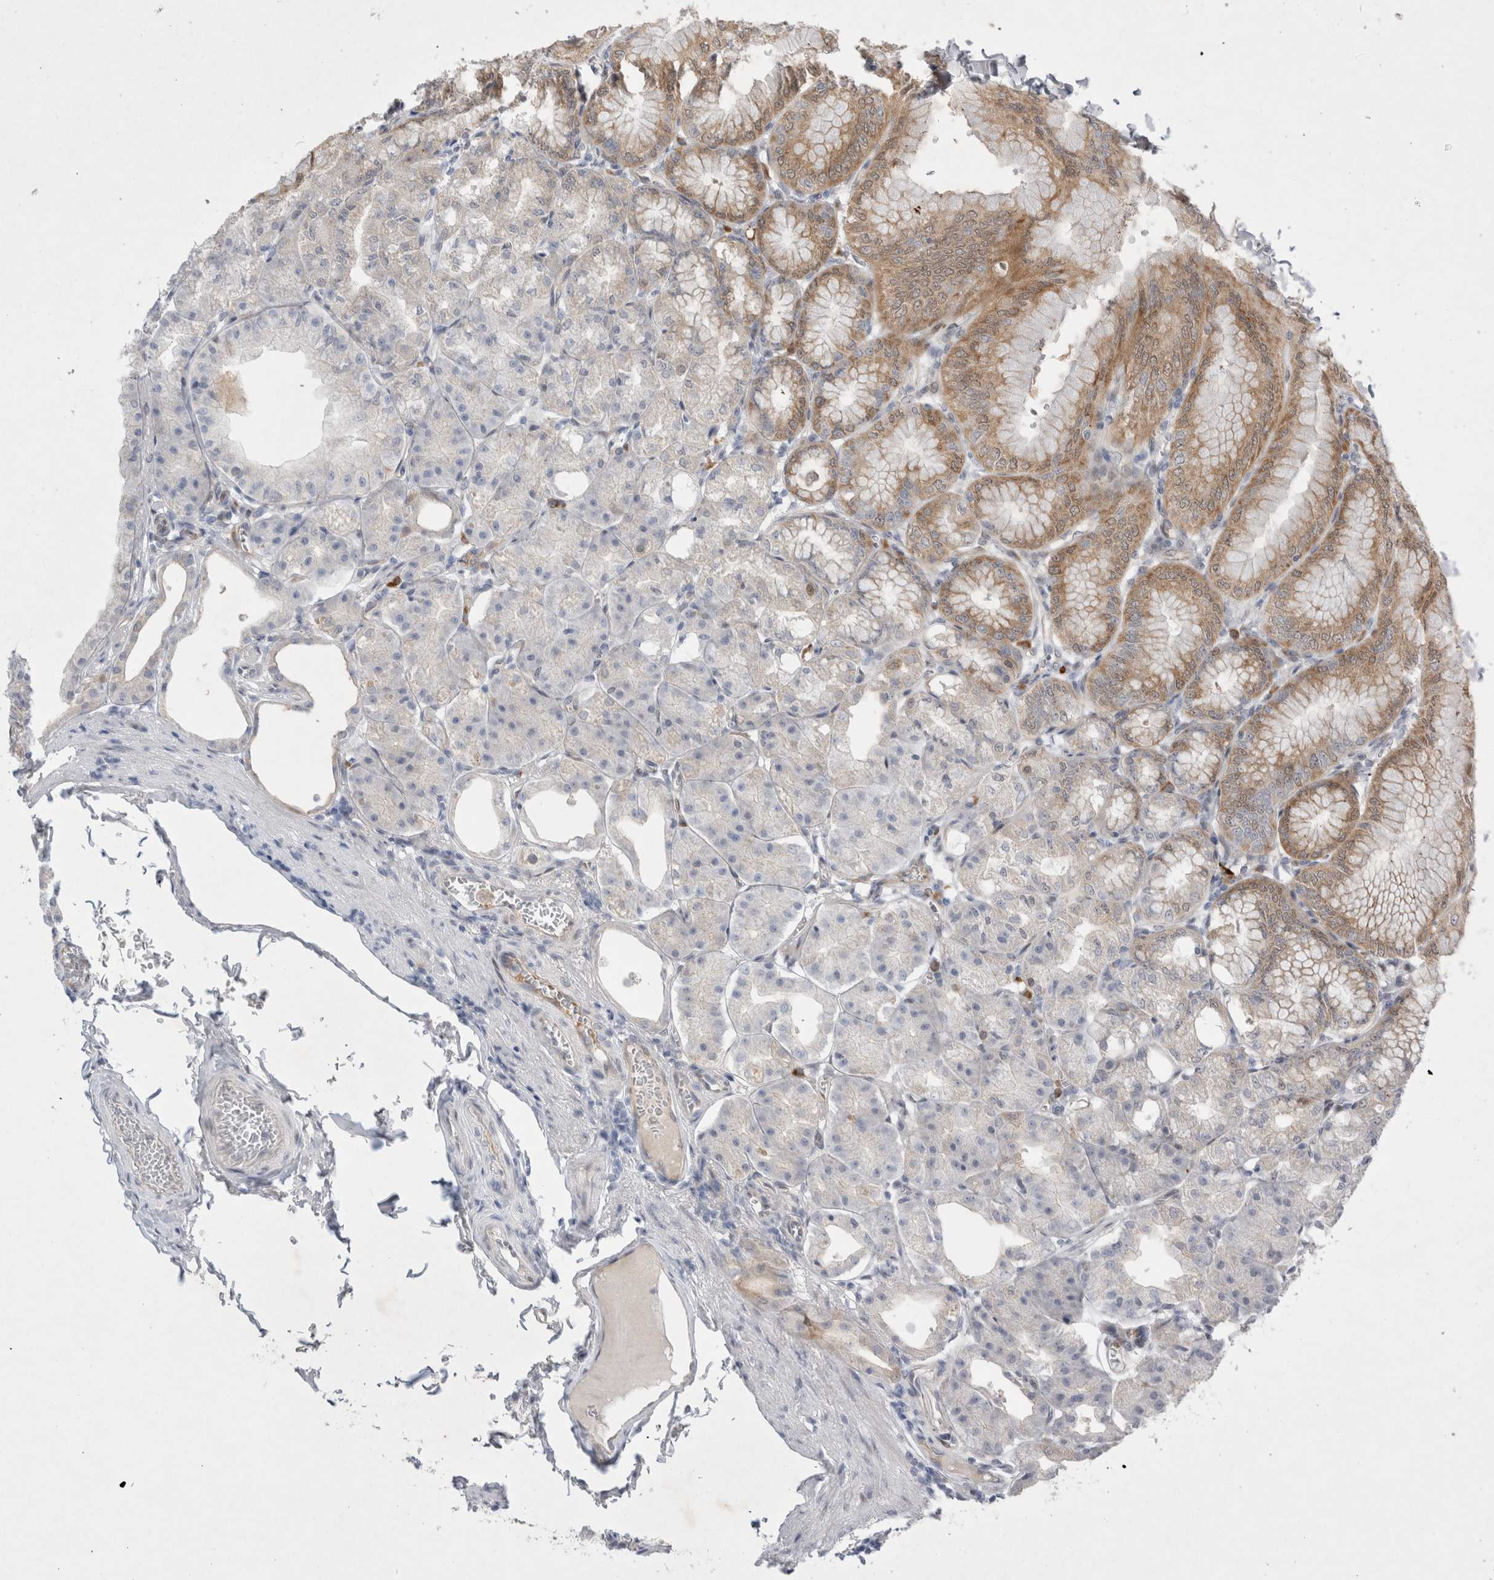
{"staining": {"intensity": "moderate", "quantity": "25%-75%", "location": "cytoplasmic/membranous"}, "tissue": "stomach", "cell_type": "Glandular cells", "image_type": "normal", "snomed": [{"axis": "morphology", "description": "Normal tissue, NOS"}, {"axis": "topography", "description": "Stomach, lower"}], "caption": "A medium amount of moderate cytoplasmic/membranous expression is identified in approximately 25%-75% of glandular cells in benign stomach.", "gene": "WIPF2", "patient": {"sex": "male", "age": 71}}